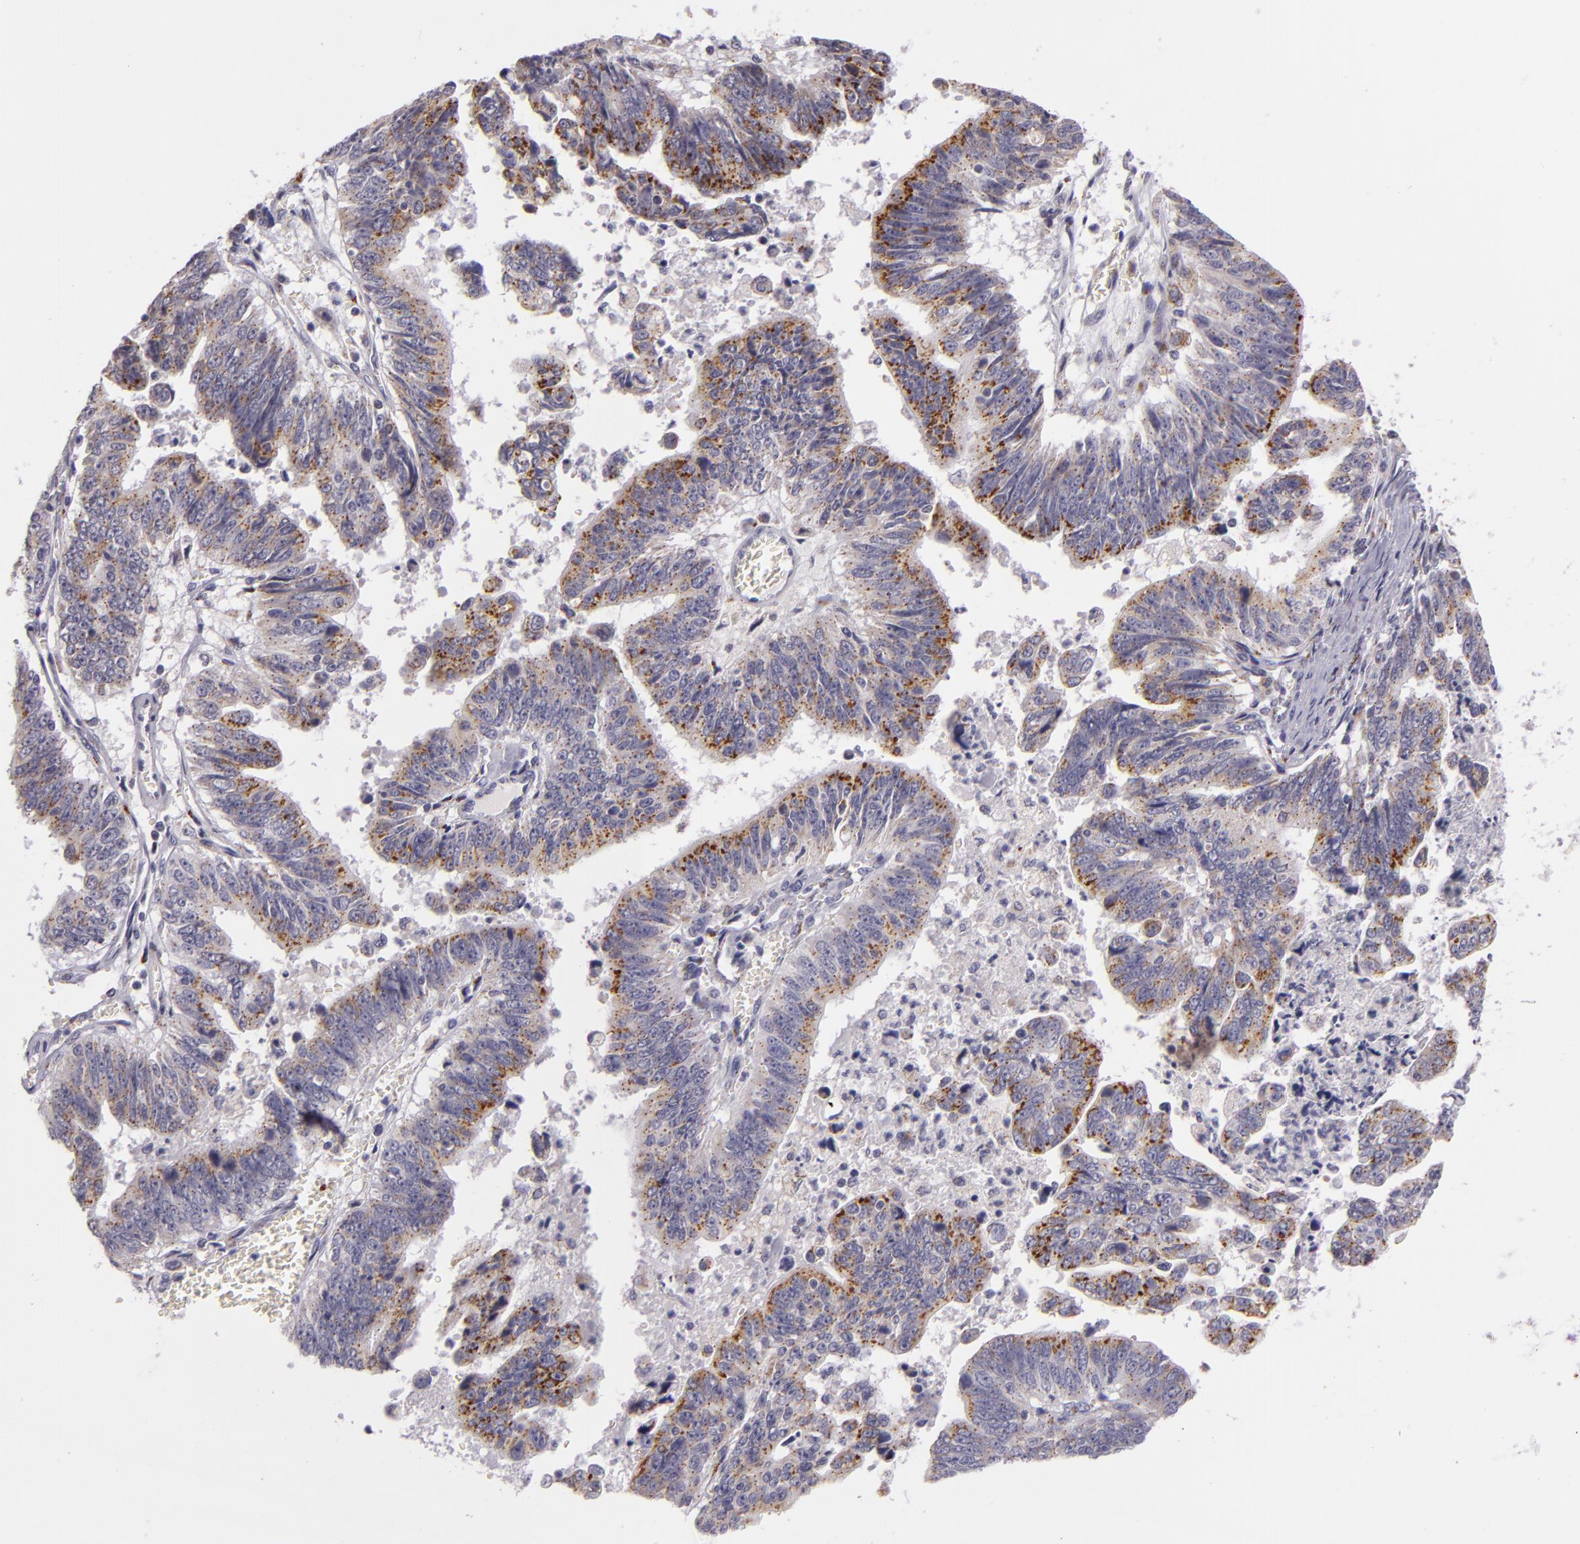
{"staining": {"intensity": "moderate", "quantity": ">75%", "location": "cytoplasmic/membranous"}, "tissue": "stomach cancer", "cell_type": "Tumor cells", "image_type": "cancer", "snomed": [{"axis": "morphology", "description": "Adenocarcinoma, NOS"}, {"axis": "topography", "description": "Stomach, upper"}], "caption": "About >75% of tumor cells in stomach cancer reveal moderate cytoplasmic/membranous protein positivity as visualized by brown immunohistochemical staining.", "gene": "CILK1", "patient": {"sex": "female", "age": 50}}